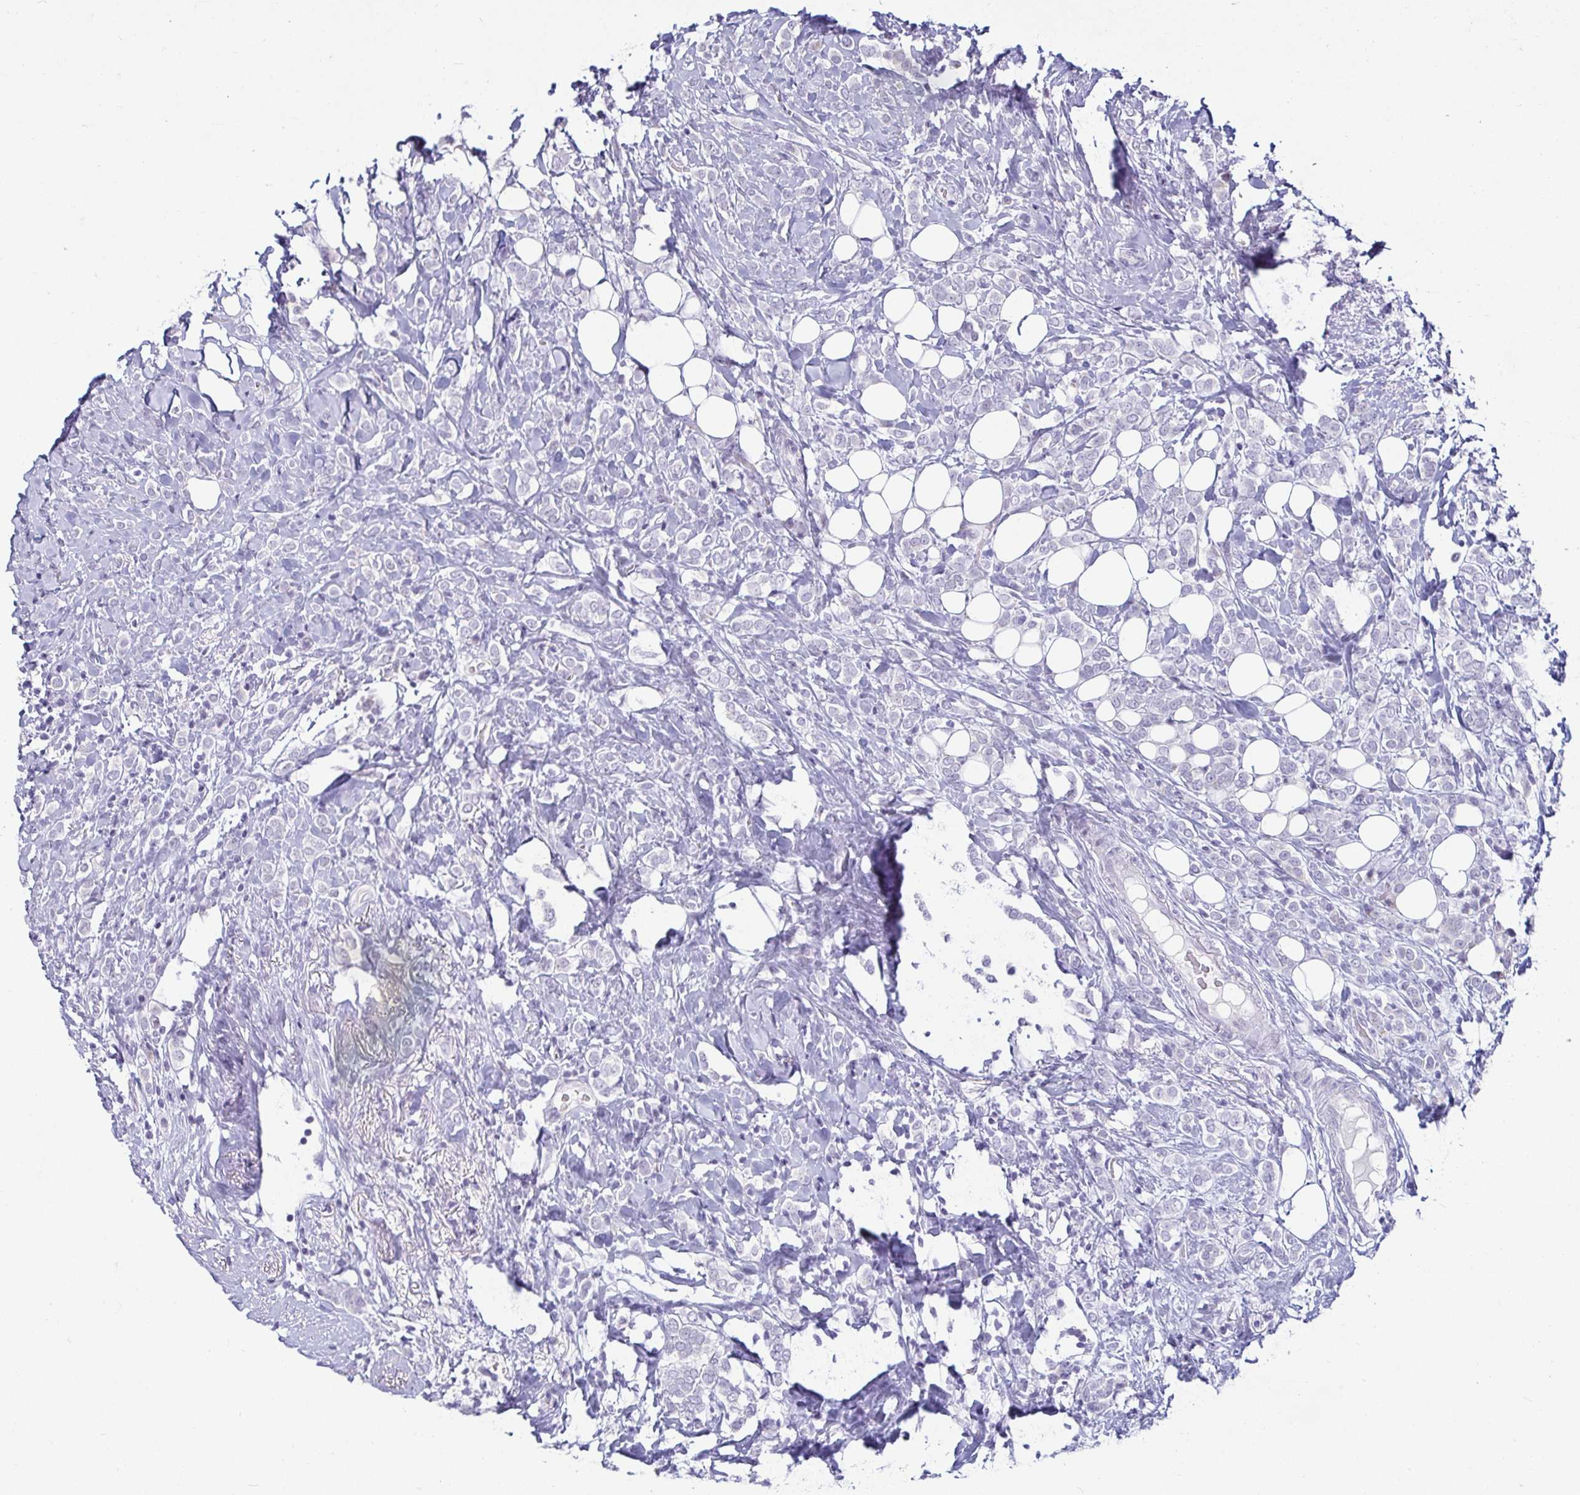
{"staining": {"intensity": "negative", "quantity": "none", "location": "none"}, "tissue": "breast cancer", "cell_type": "Tumor cells", "image_type": "cancer", "snomed": [{"axis": "morphology", "description": "Lobular carcinoma"}, {"axis": "topography", "description": "Breast"}], "caption": "This is an immunohistochemistry (IHC) micrograph of human breast cancer. There is no expression in tumor cells.", "gene": "CR2", "patient": {"sex": "female", "age": 49}}